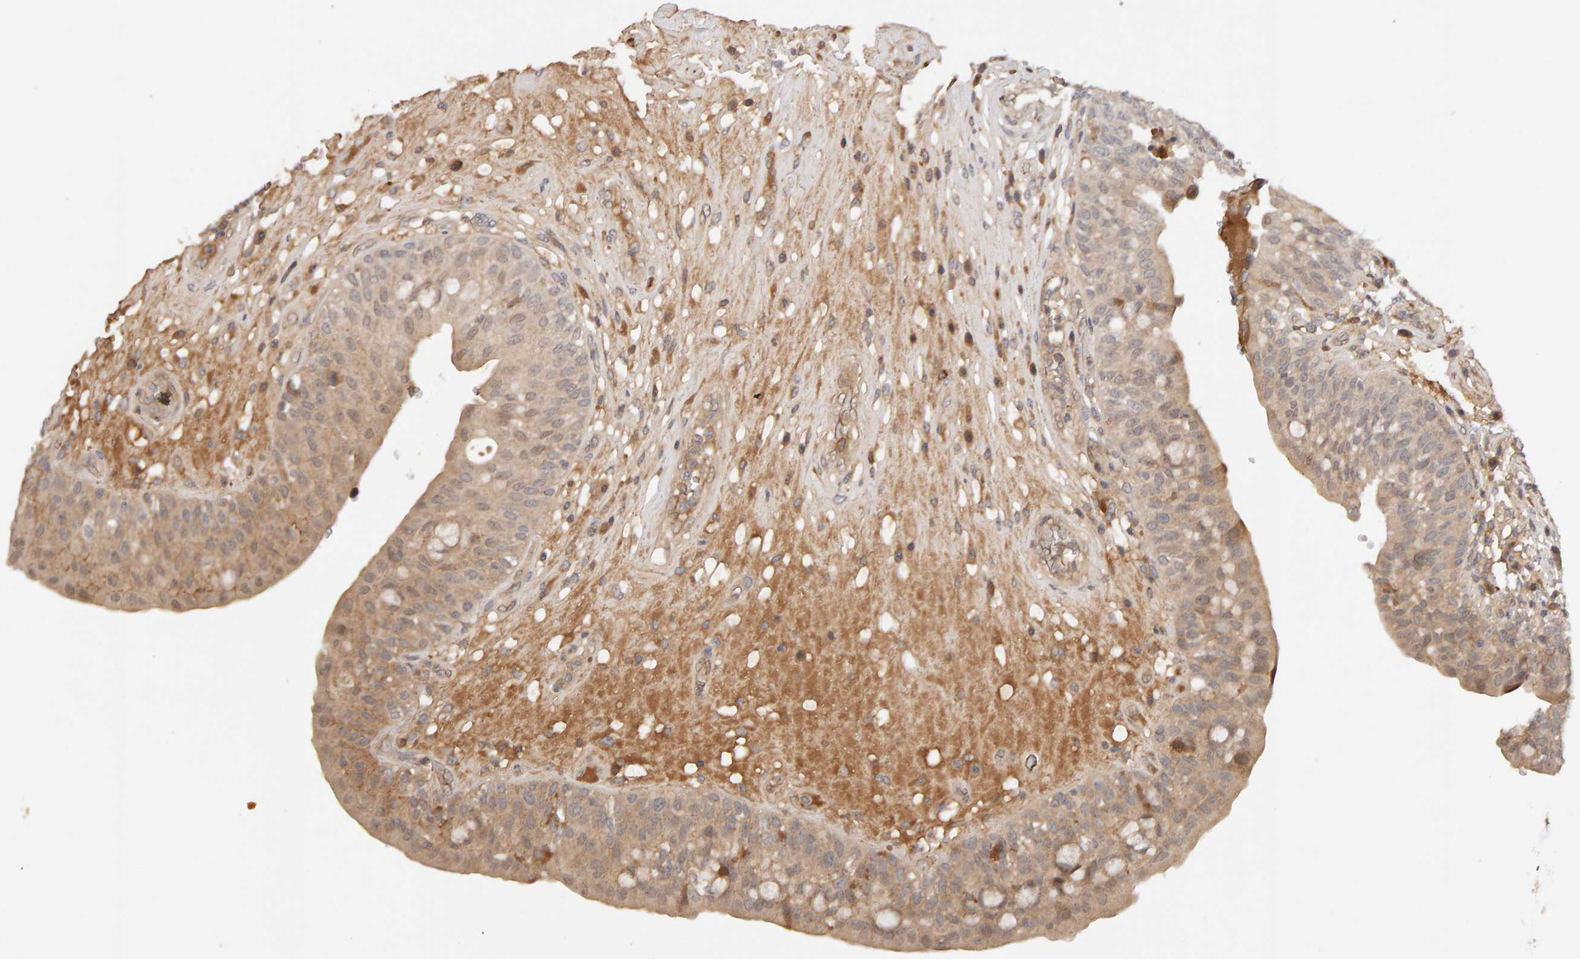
{"staining": {"intensity": "weak", "quantity": ">75%", "location": "cytoplasmic/membranous"}, "tissue": "urinary bladder", "cell_type": "Urothelial cells", "image_type": "normal", "snomed": [{"axis": "morphology", "description": "Normal tissue, NOS"}, {"axis": "topography", "description": "Urinary bladder"}], "caption": "IHC of benign human urinary bladder reveals low levels of weak cytoplasmic/membranous expression in about >75% of urothelial cells. (DAB IHC with brightfield microscopy, high magnification).", "gene": "NUDCD1", "patient": {"sex": "female", "age": 62}}